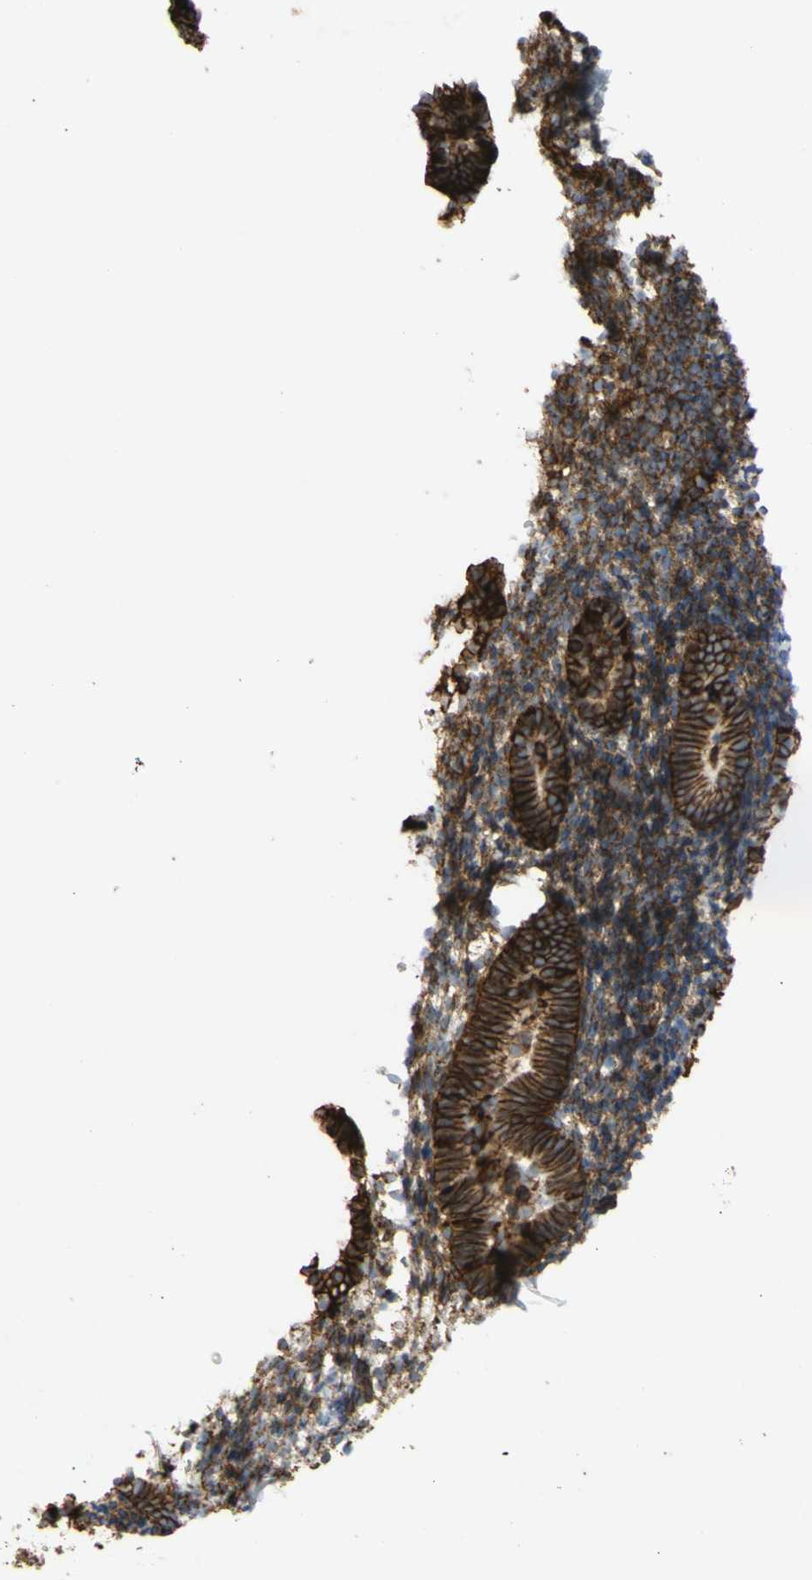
{"staining": {"intensity": "moderate", "quantity": ">75%", "location": "cytoplasmic/membranous"}, "tissue": "endometrium", "cell_type": "Cells in endometrial stroma", "image_type": "normal", "snomed": [{"axis": "morphology", "description": "Normal tissue, NOS"}, {"axis": "topography", "description": "Endometrium"}], "caption": "The micrograph exhibits staining of unremarkable endometrium, revealing moderate cytoplasmic/membranous protein positivity (brown color) within cells in endometrial stroma. The staining was performed using DAB, with brown indicating positive protein expression. Nuclei are stained blue with hematoxylin.", "gene": "ATP2A3", "patient": {"sex": "female", "age": 51}}